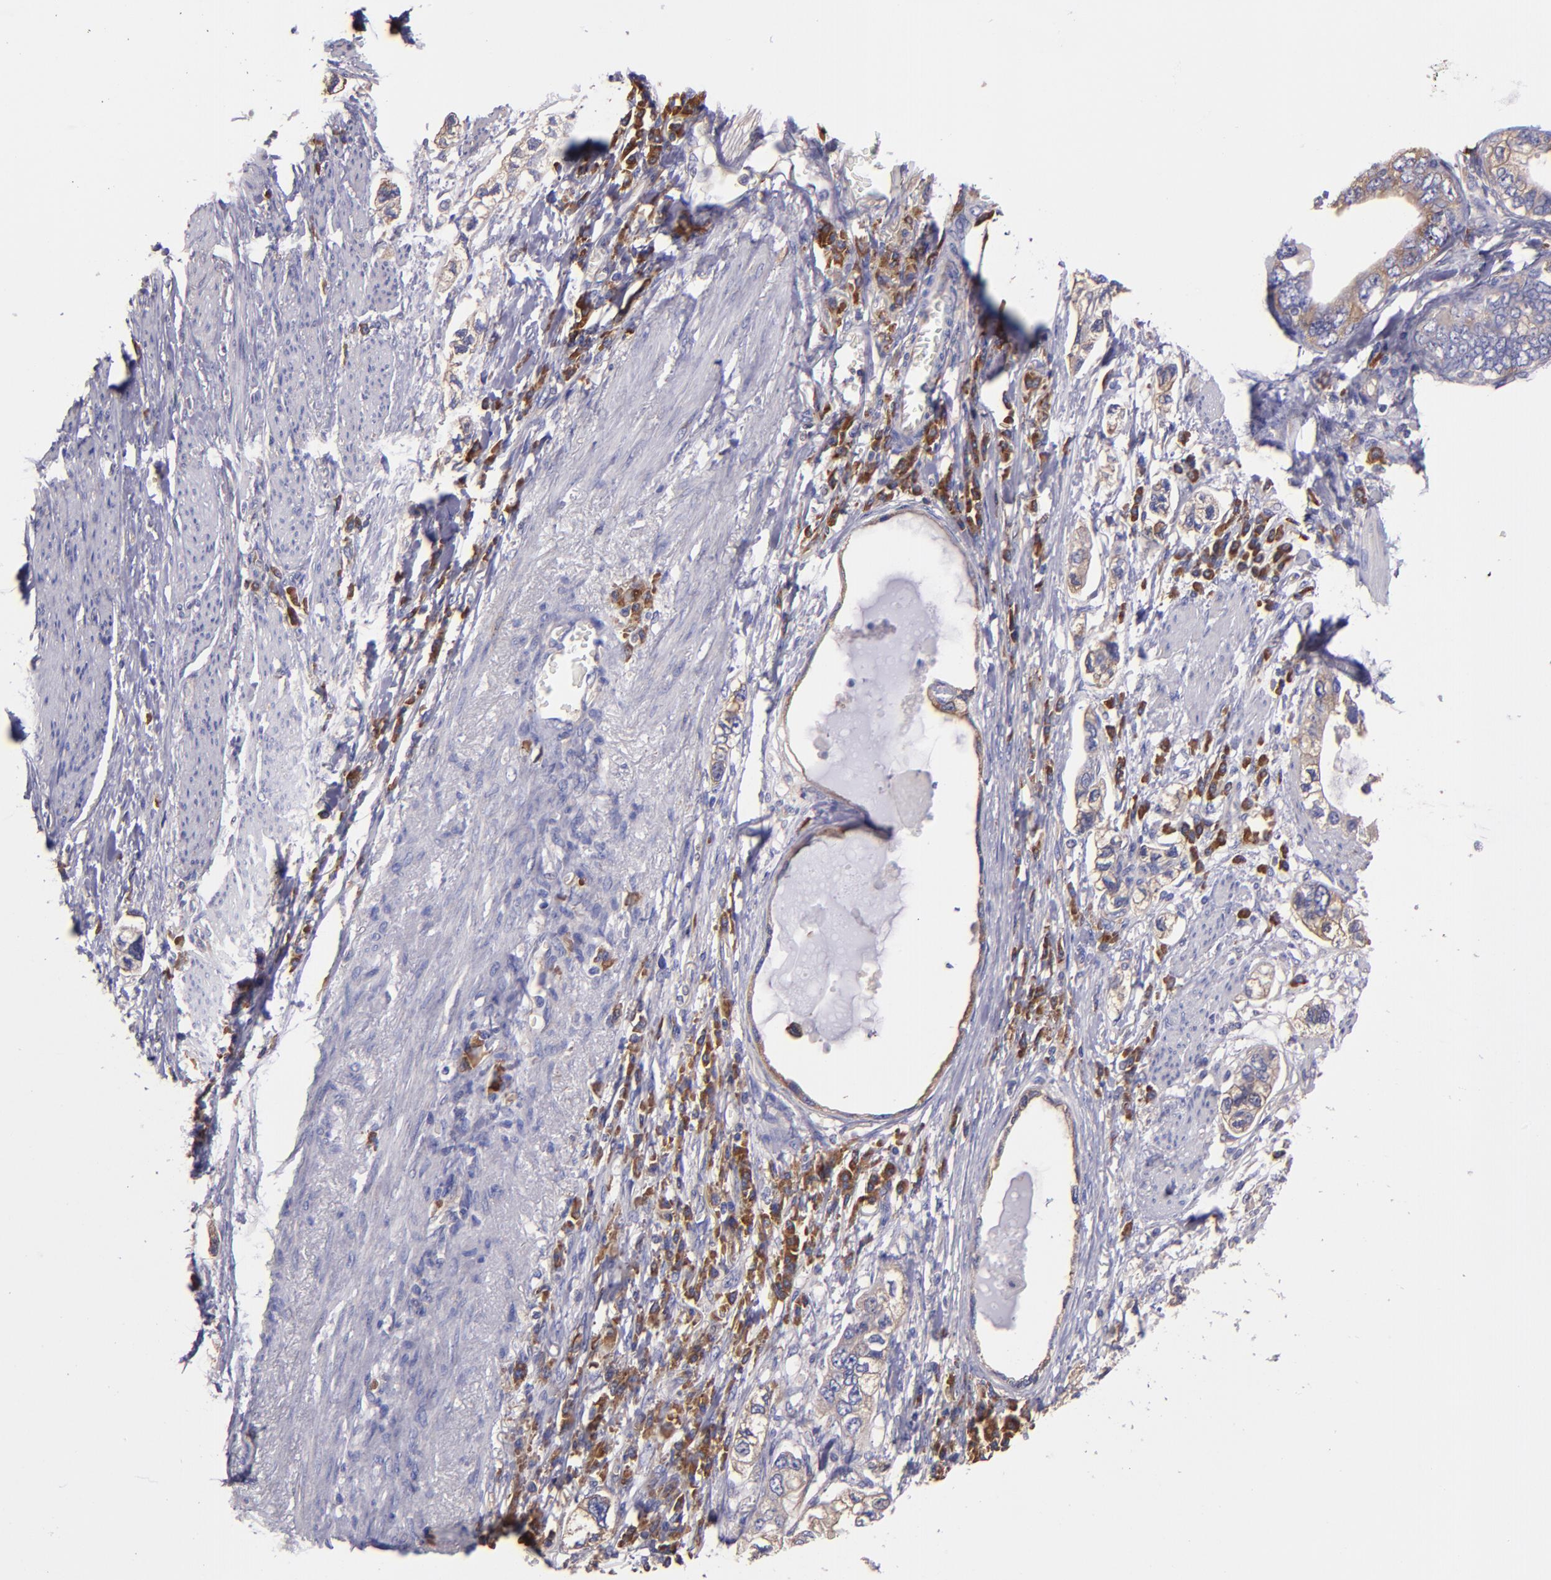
{"staining": {"intensity": "weak", "quantity": "25%-75%", "location": "cytoplasmic/membranous"}, "tissue": "stomach cancer", "cell_type": "Tumor cells", "image_type": "cancer", "snomed": [{"axis": "morphology", "description": "Adenocarcinoma, NOS"}, {"axis": "topography", "description": "Stomach, lower"}], "caption": "A histopathology image of stomach cancer (adenocarcinoma) stained for a protein shows weak cytoplasmic/membranous brown staining in tumor cells.", "gene": "CARS1", "patient": {"sex": "female", "age": 93}}